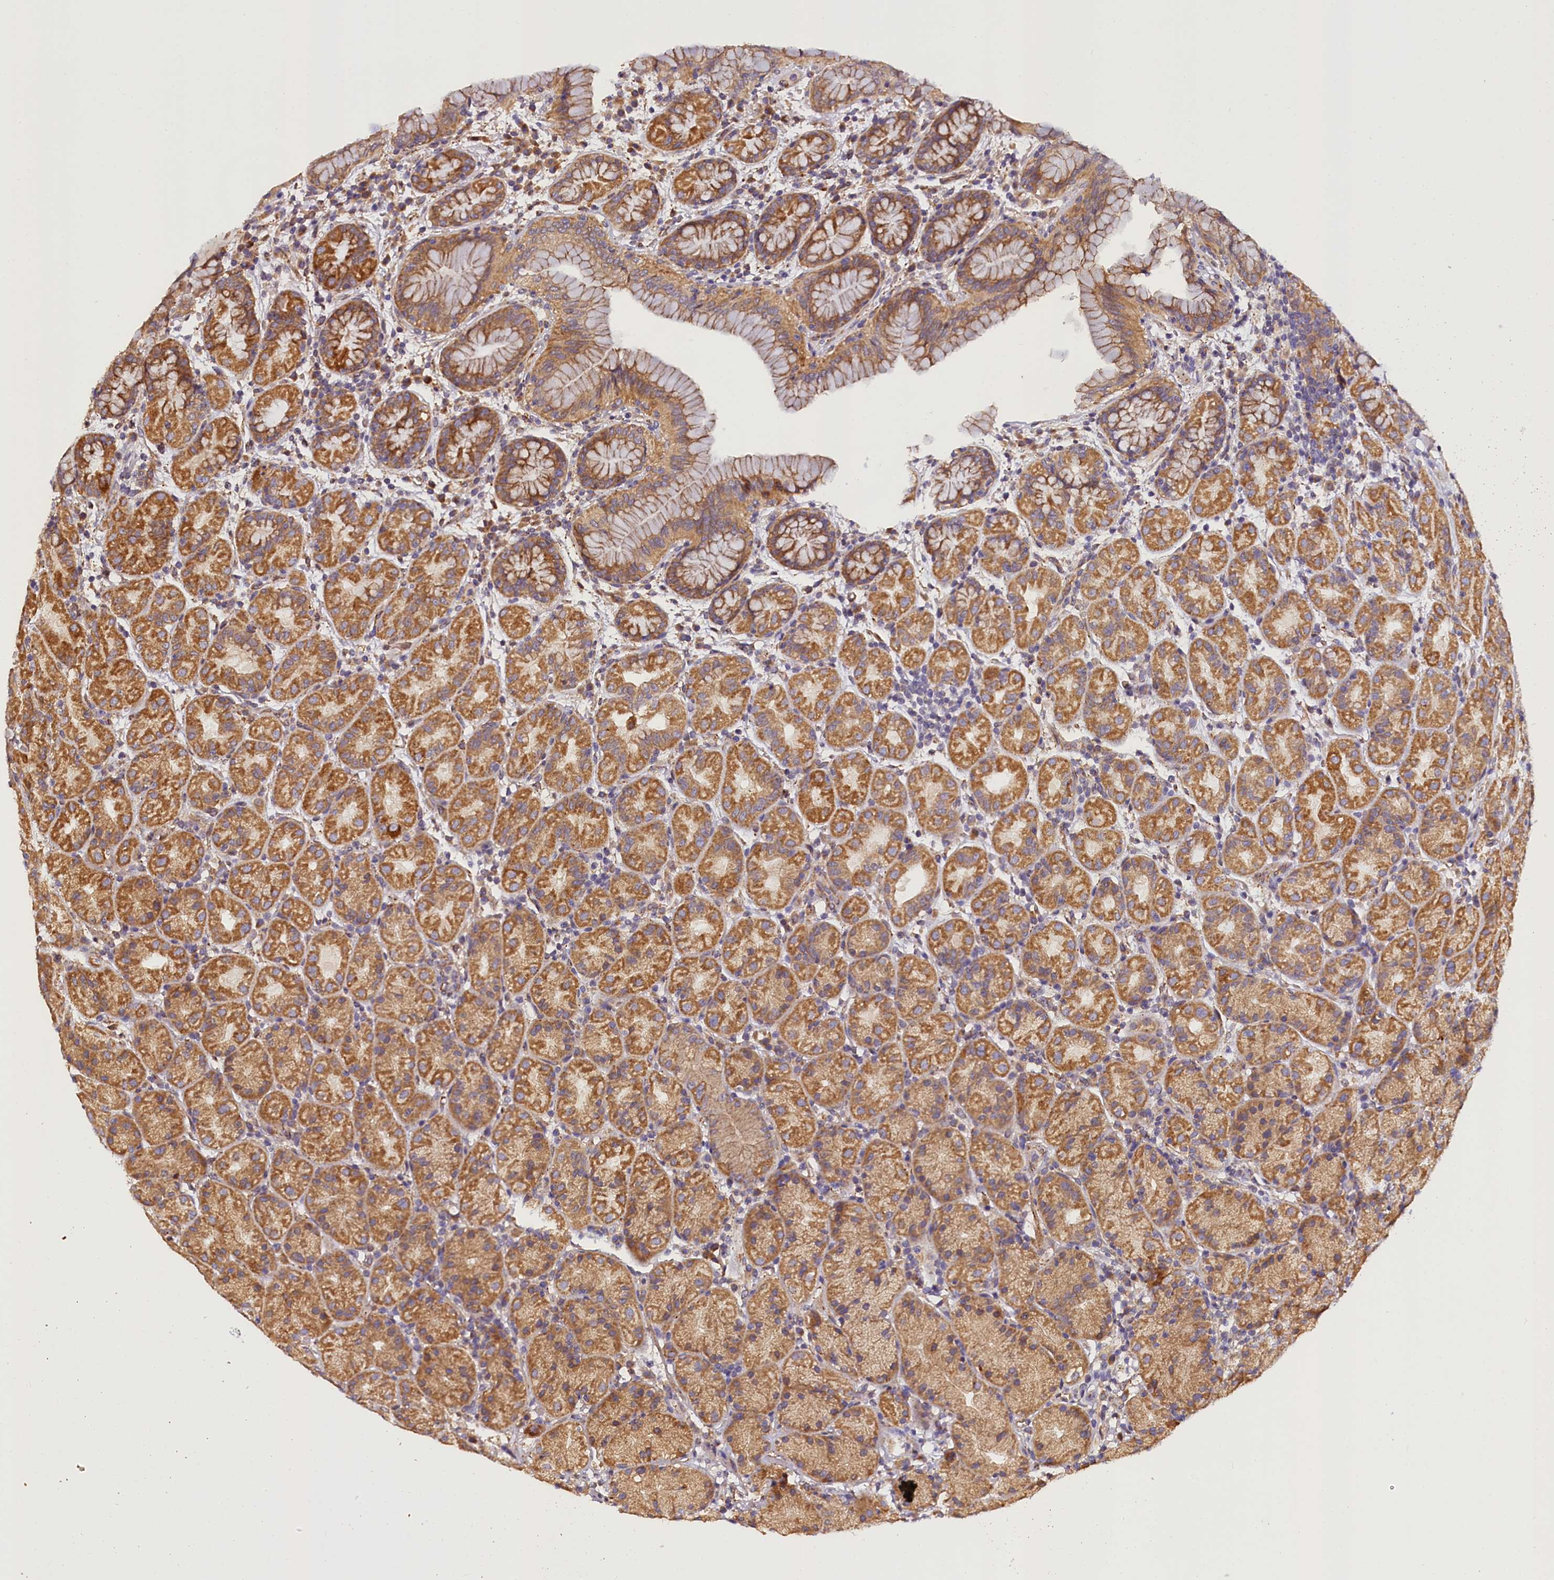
{"staining": {"intensity": "moderate", "quantity": ">75%", "location": "cytoplasmic/membranous"}, "tissue": "stomach", "cell_type": "Glandular cells", "image_type": "normal", "snomed": [{"axis": "morphology", "description": "Normal tissue, NOS"}, {"axis": "topography", "description": "Stomach"}], "caption": "A brown stain shows moderate cytoplasmic/membranous expression of a protein in glandular cells of benign stomach.", "gene": "SUPV3L1", "patient": {"sex": "female", "age": 79}}